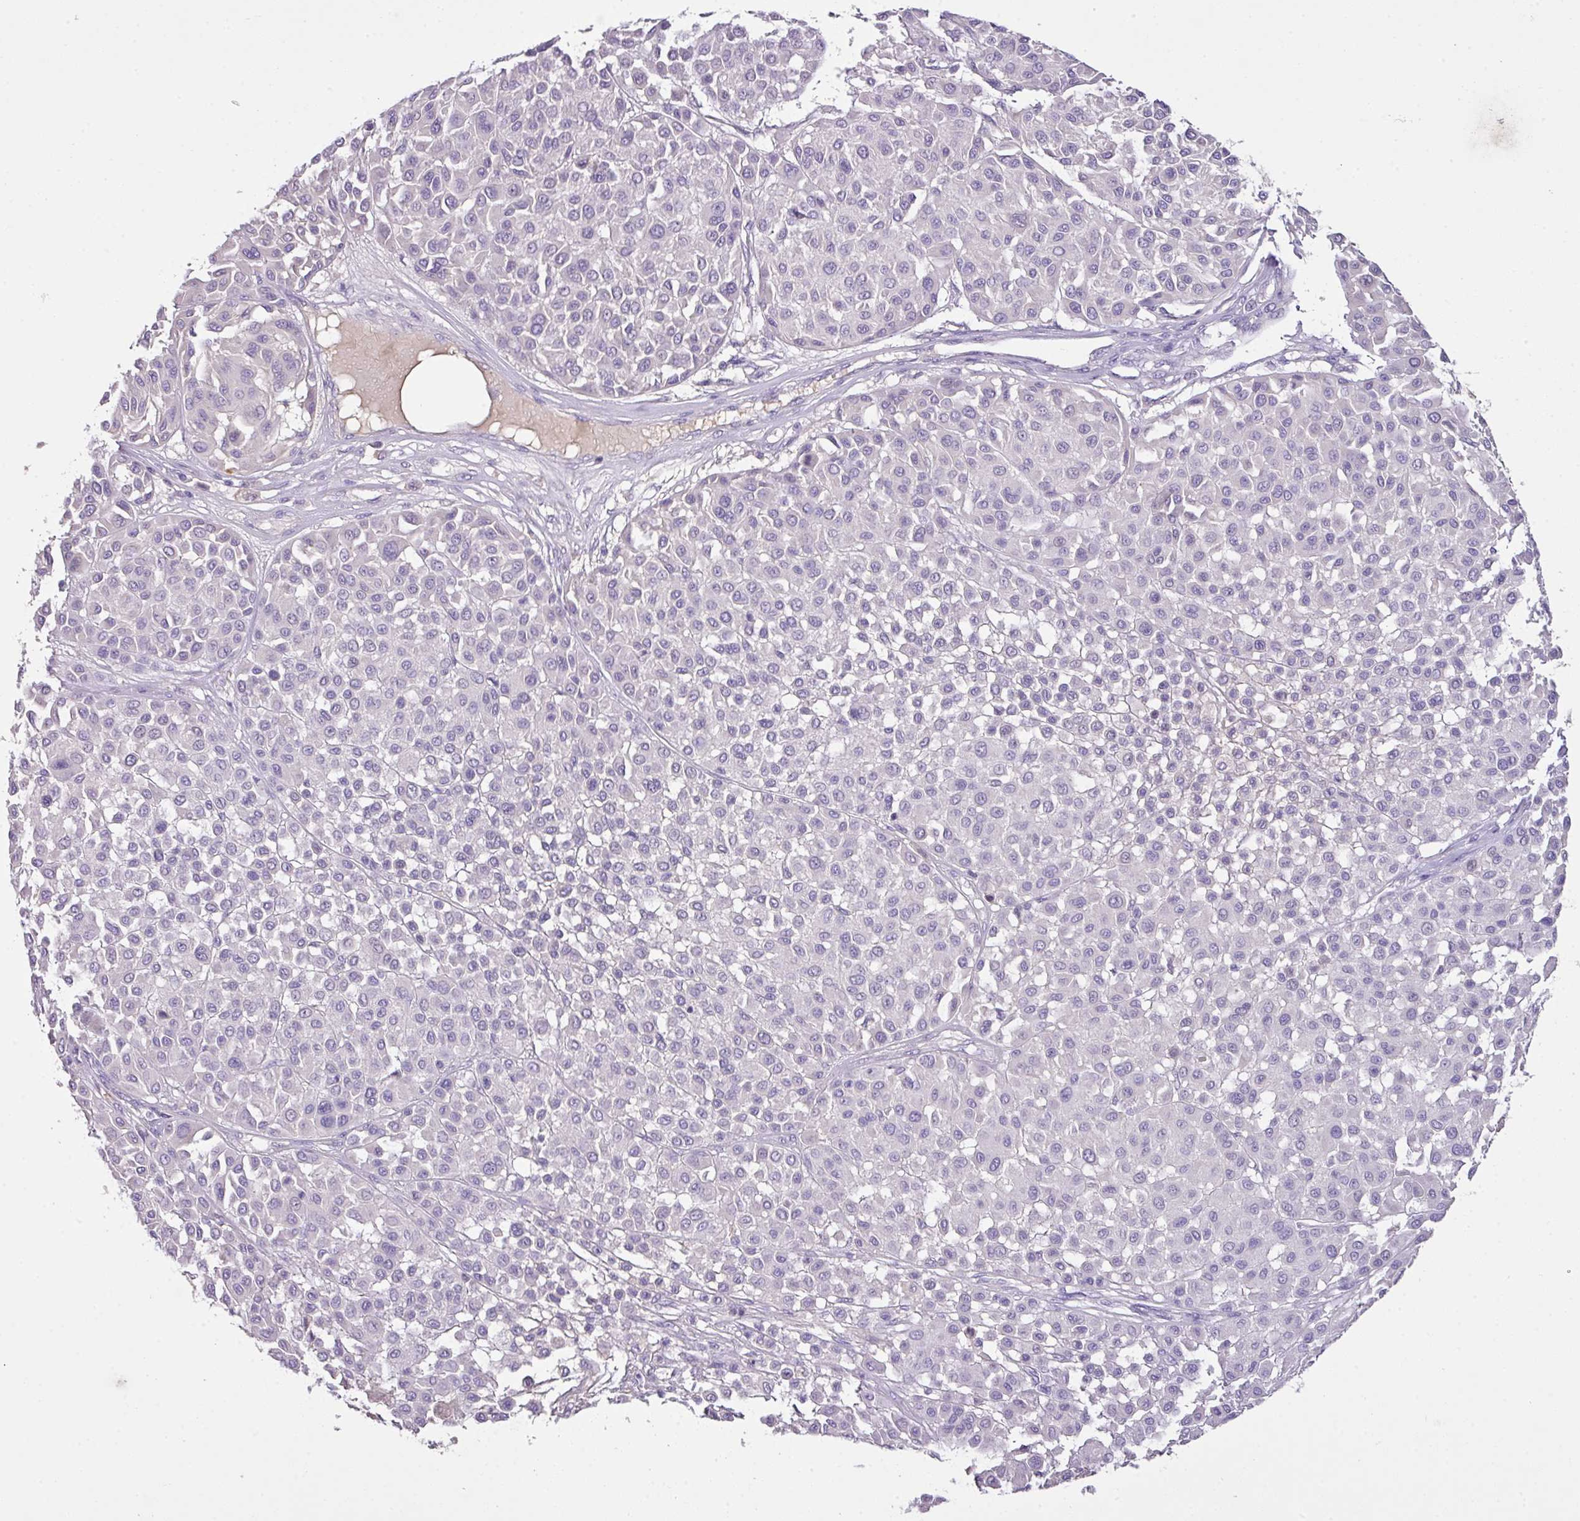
{"staining": {"intensity": "negative", "quantity": "none", "location": "none"}, "tissue": "melanoma", "cell_type": "Tumor cells", "image_type": "cancer", "snomed": [{"axis": "morphology", "description": "Malignant melanoma, Metastatic site"}, {"axis": "topography", "description": "Soft tissue"}], "caption": "Immunohistochemical staining of human melanoma demonstrates no significant expression in tumor cells.", "gene": "OR6C6", "patient": {"sex": "male", "age": 41}}